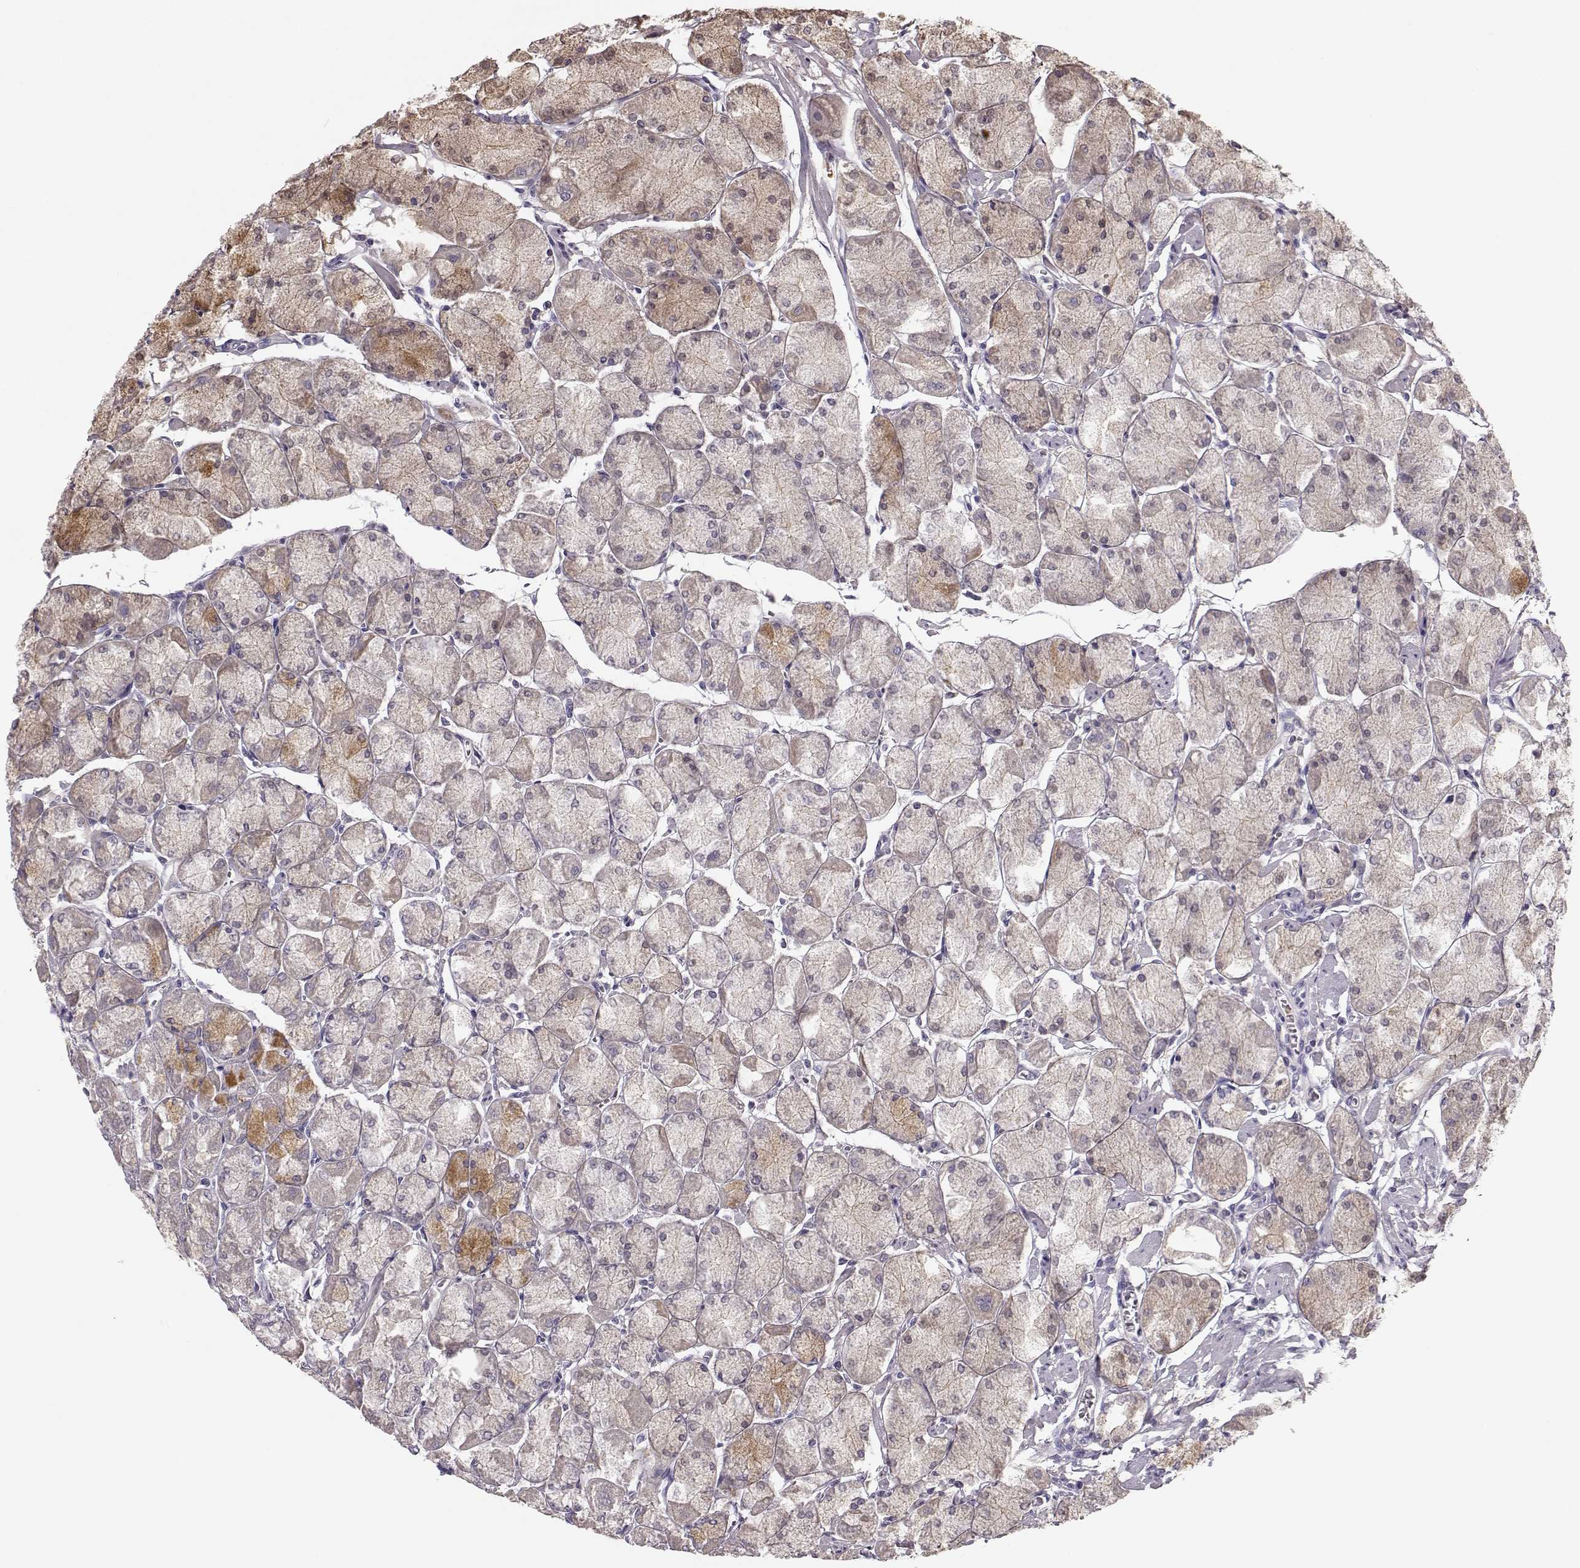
{"staining": {"intensity": "weak", "quantity": "25%-75%", "location": "cytoplasmic/membranous"}, "tissue": "stomach", "cell_type": "Glandular cells", "image_type": "normal", "snomed": [{"axis": "morphology", "description": "Normal tissue, NOS"}, {"axis": "topography", "description": "Stomach, upper"}], "caption": "Weak cytoplasmic/membranous protein positivity is appreciated in about 25%-75% of glandular cells in stomach. Nuclei are stained in blue.", "gene": "BFSP2", "patient": {"sex": "male", "age": 60}}